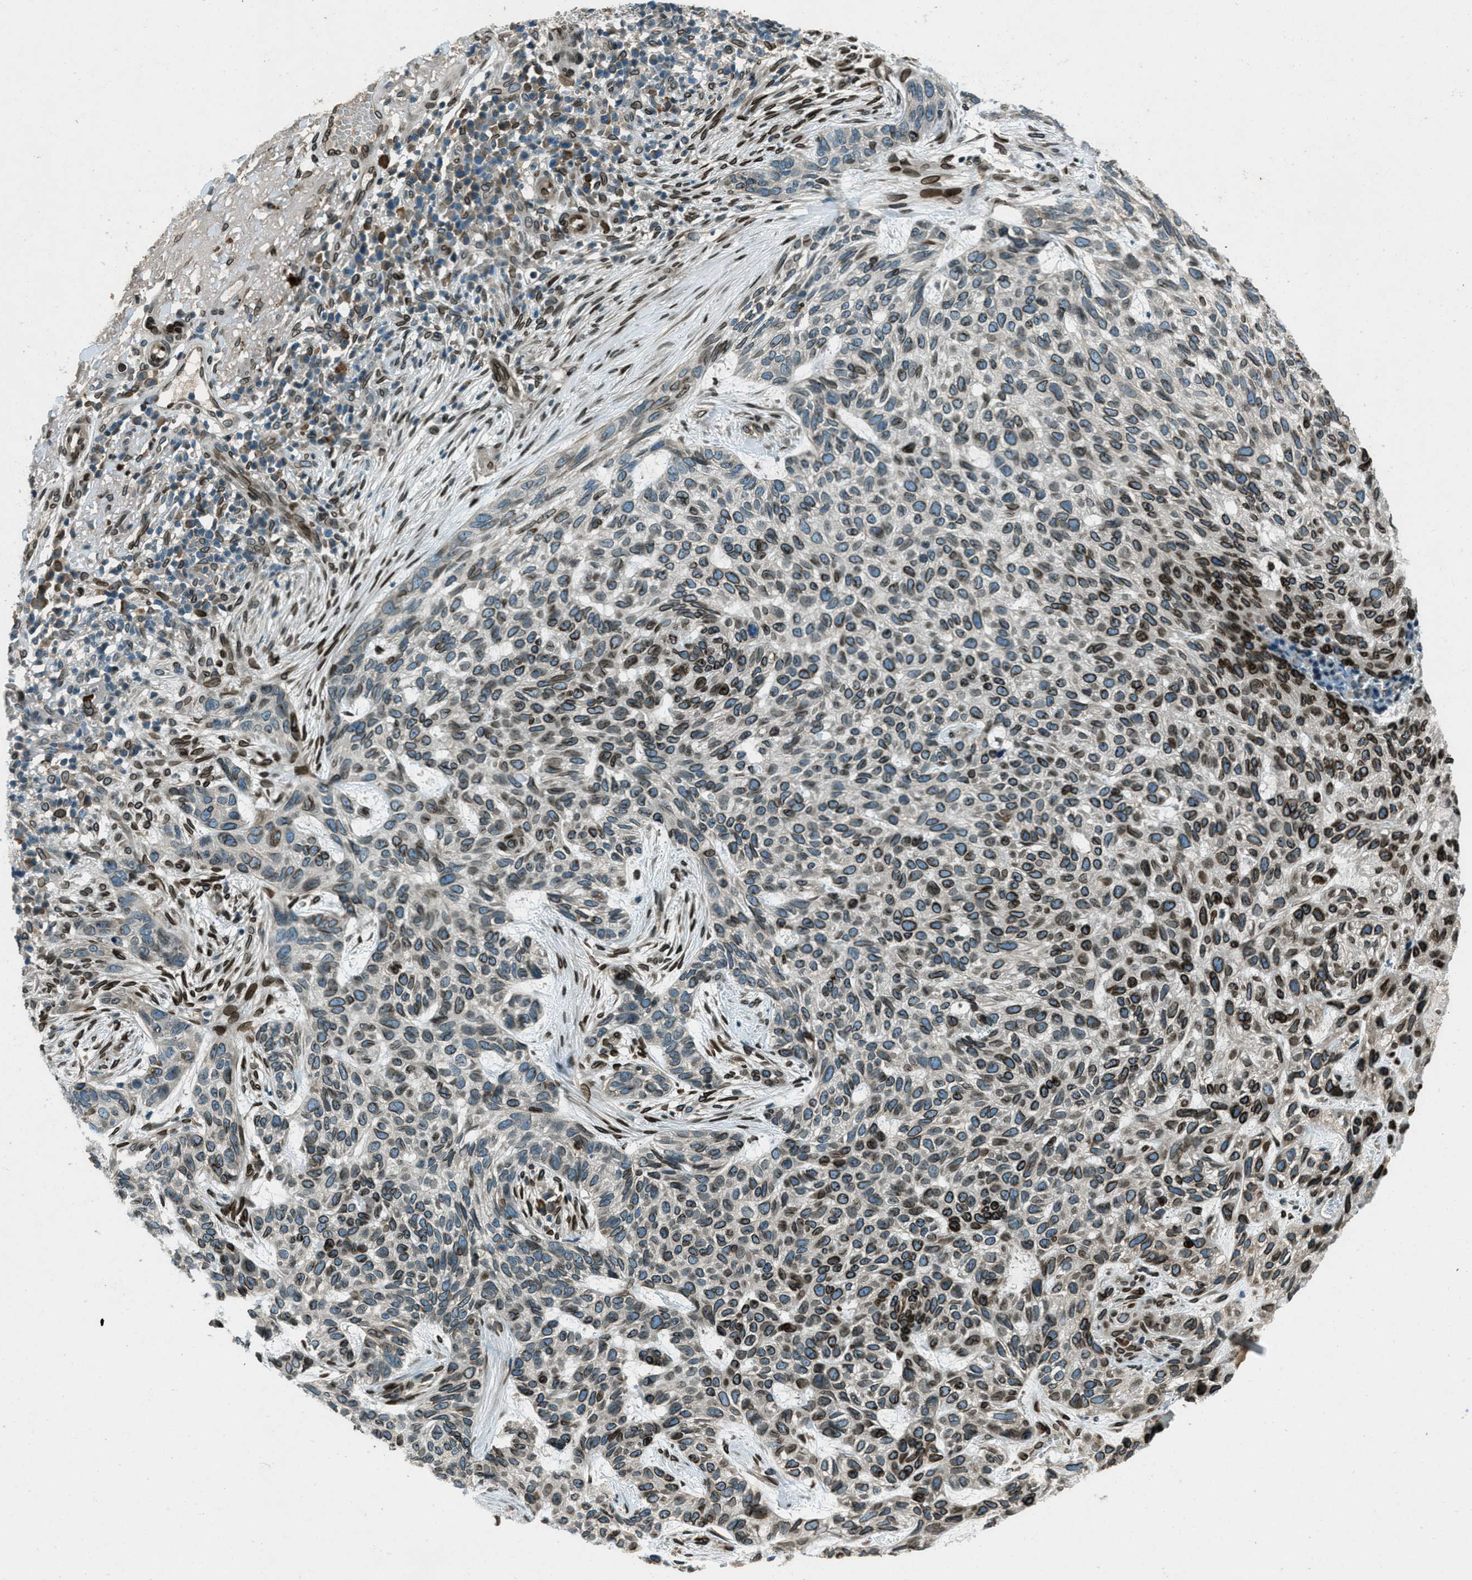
{"staining": {"intensity": "strong", "quantity": ">75%", "location": "cytoplasmic/membranous,nuclear"}, "tissue": "skin cancer", "cell_type": "Tumor cells", "image_type": "cancer", "snomed": [{"axis": "morphology", "description": "Normal tissue, NOS"}, {"axis": "morphology", "description": "Basal cell carcinoma"}, {"axis": "topography", "description": "Skin"}], "caption": "Strong cytoplasmic/membranous and nuclear staining is appreciated in approximately >75% of tumor cells in basal cell carcinoma (skin).", "gene": "LEMD2", "patient": {"sex": "male", "age": 79}}